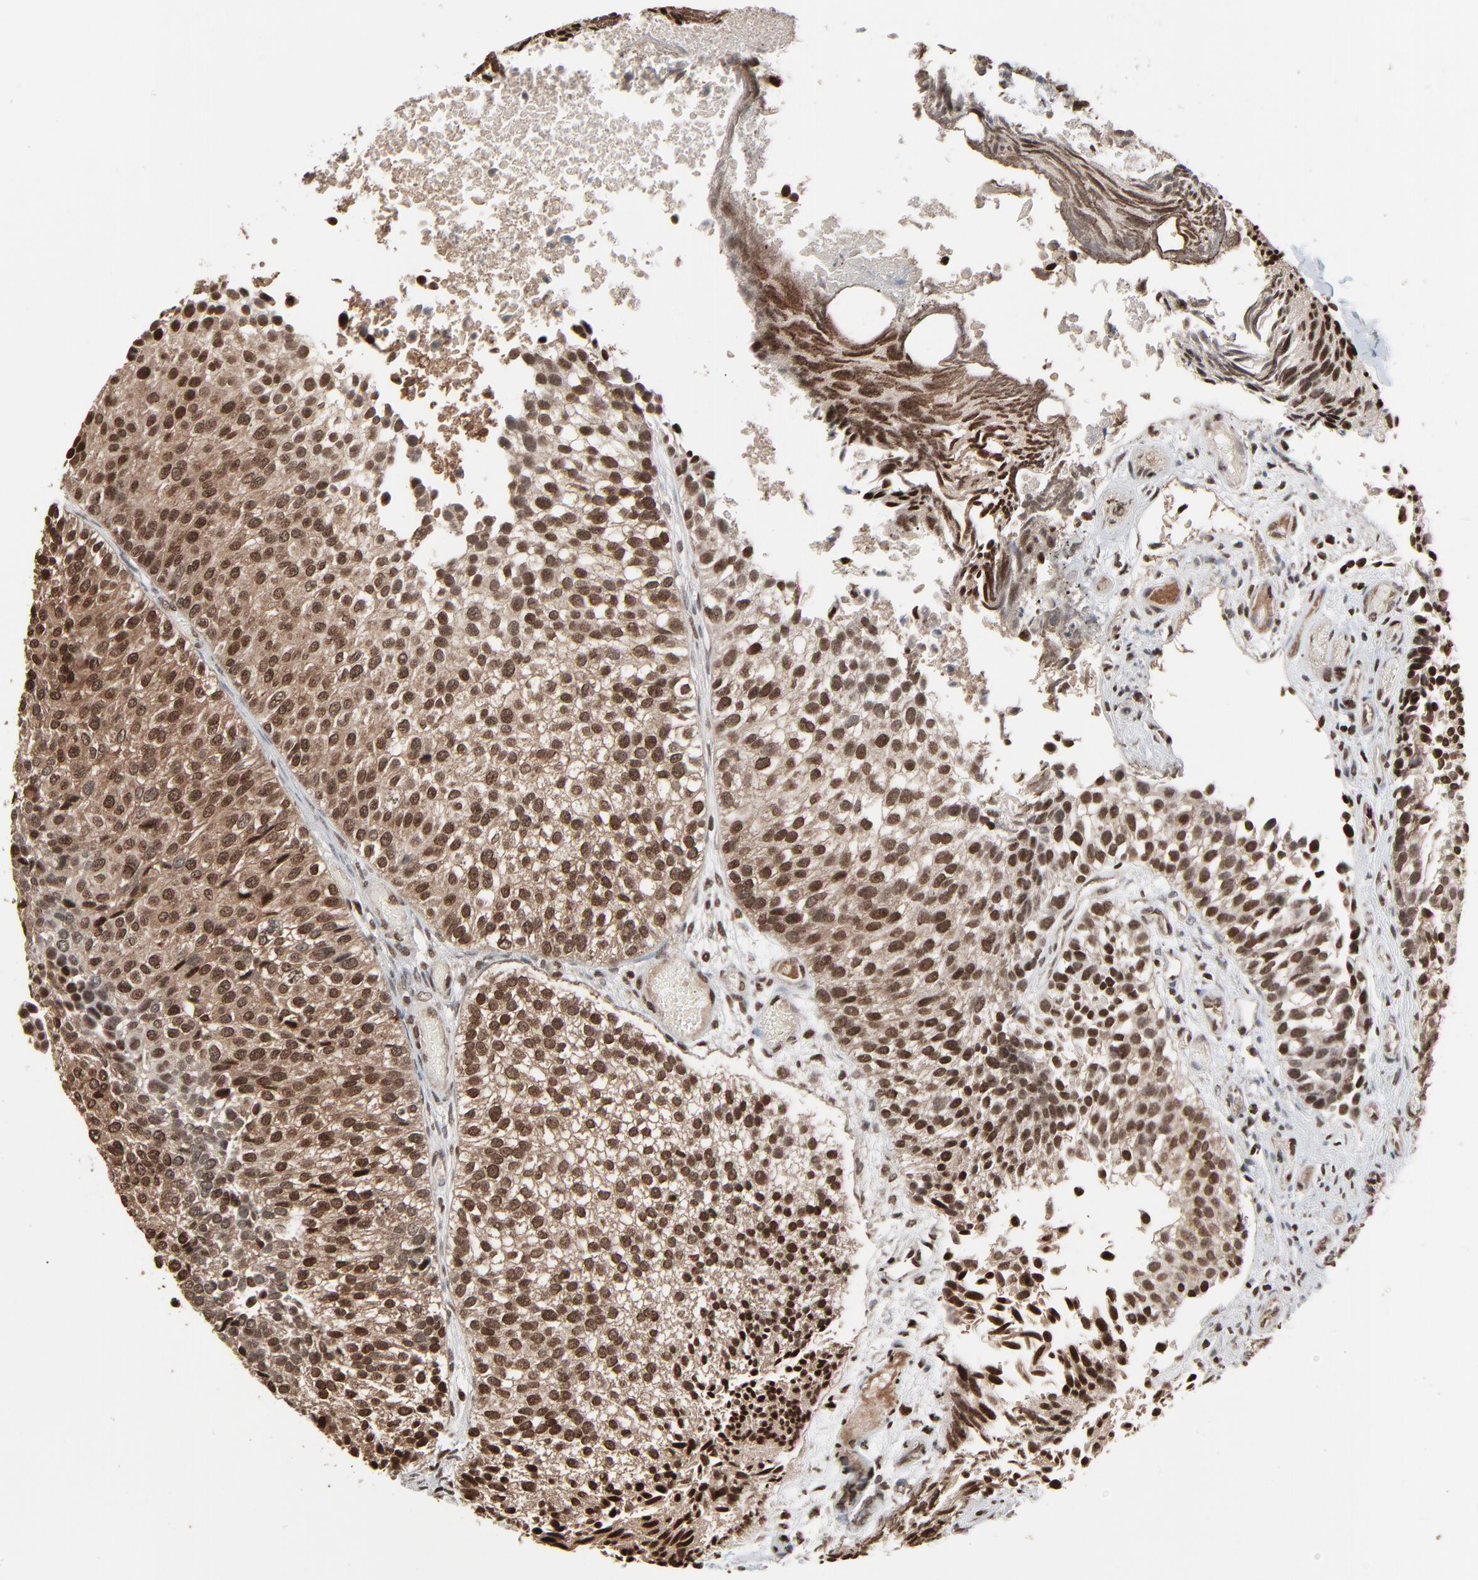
{"staining": {"intensity": "strong", "quantity": ">75%", "location": "cytoplasmic/membranous,nuclear"}, "tissue": "urothelial cancer", "cell_type": "Tumor cells", "image_type": "cancer", "snomed": [{"axis": "morphology", "description": "Urothelial carcinoma, Low grade"}, {"axis": "topography", "description": "Urinary bladder"}], "caption": "Immunohistochemical staining of urothelial cancer exhibits strong cytoplasmic/membranous and nuclear protein expression in approximately >75% of tumor cells. (DAB = brown stain, brightfield microscopy at high magnification).", "gene": "MEIS2", "patient": {"sex": "male", "age": 84}}